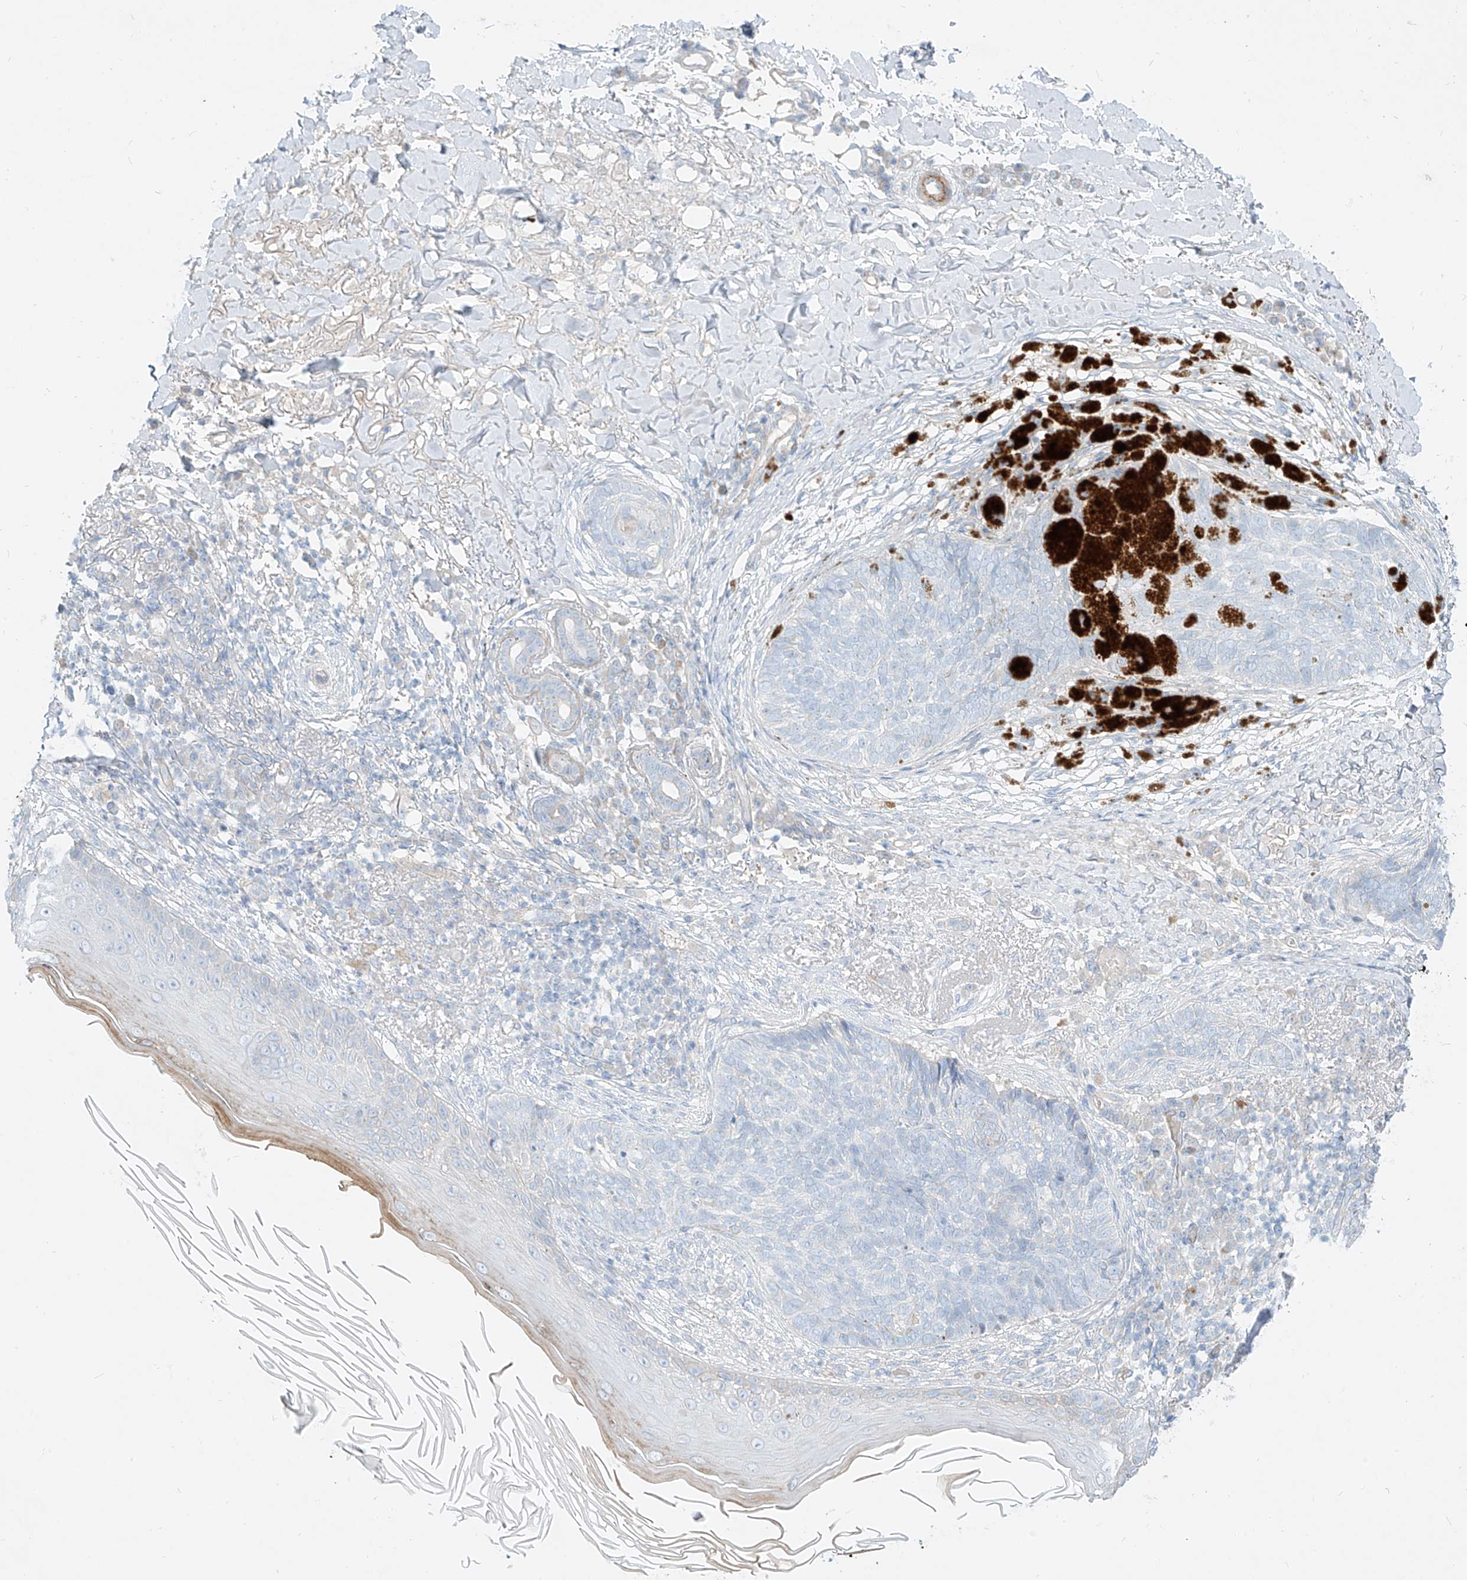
{"staining": {"intensity": "negative", "quantity": "none", "location": "none"}, "tissue": "skin cancer", "cell_type": "Tumor cells", "image_type": "cancer", "snomed": [{"axis": "morphology", "description": "Basal cell carcinoma"}, {"axis": "topography", "description": "Skin"}], "caption": "Skin cancer (basal cell carcinoma) was stained to show a protein in brown. There is no significant staining in tumor cells.", "gene": "AJM1", "patient": {"sex": "male", "age": 85}}